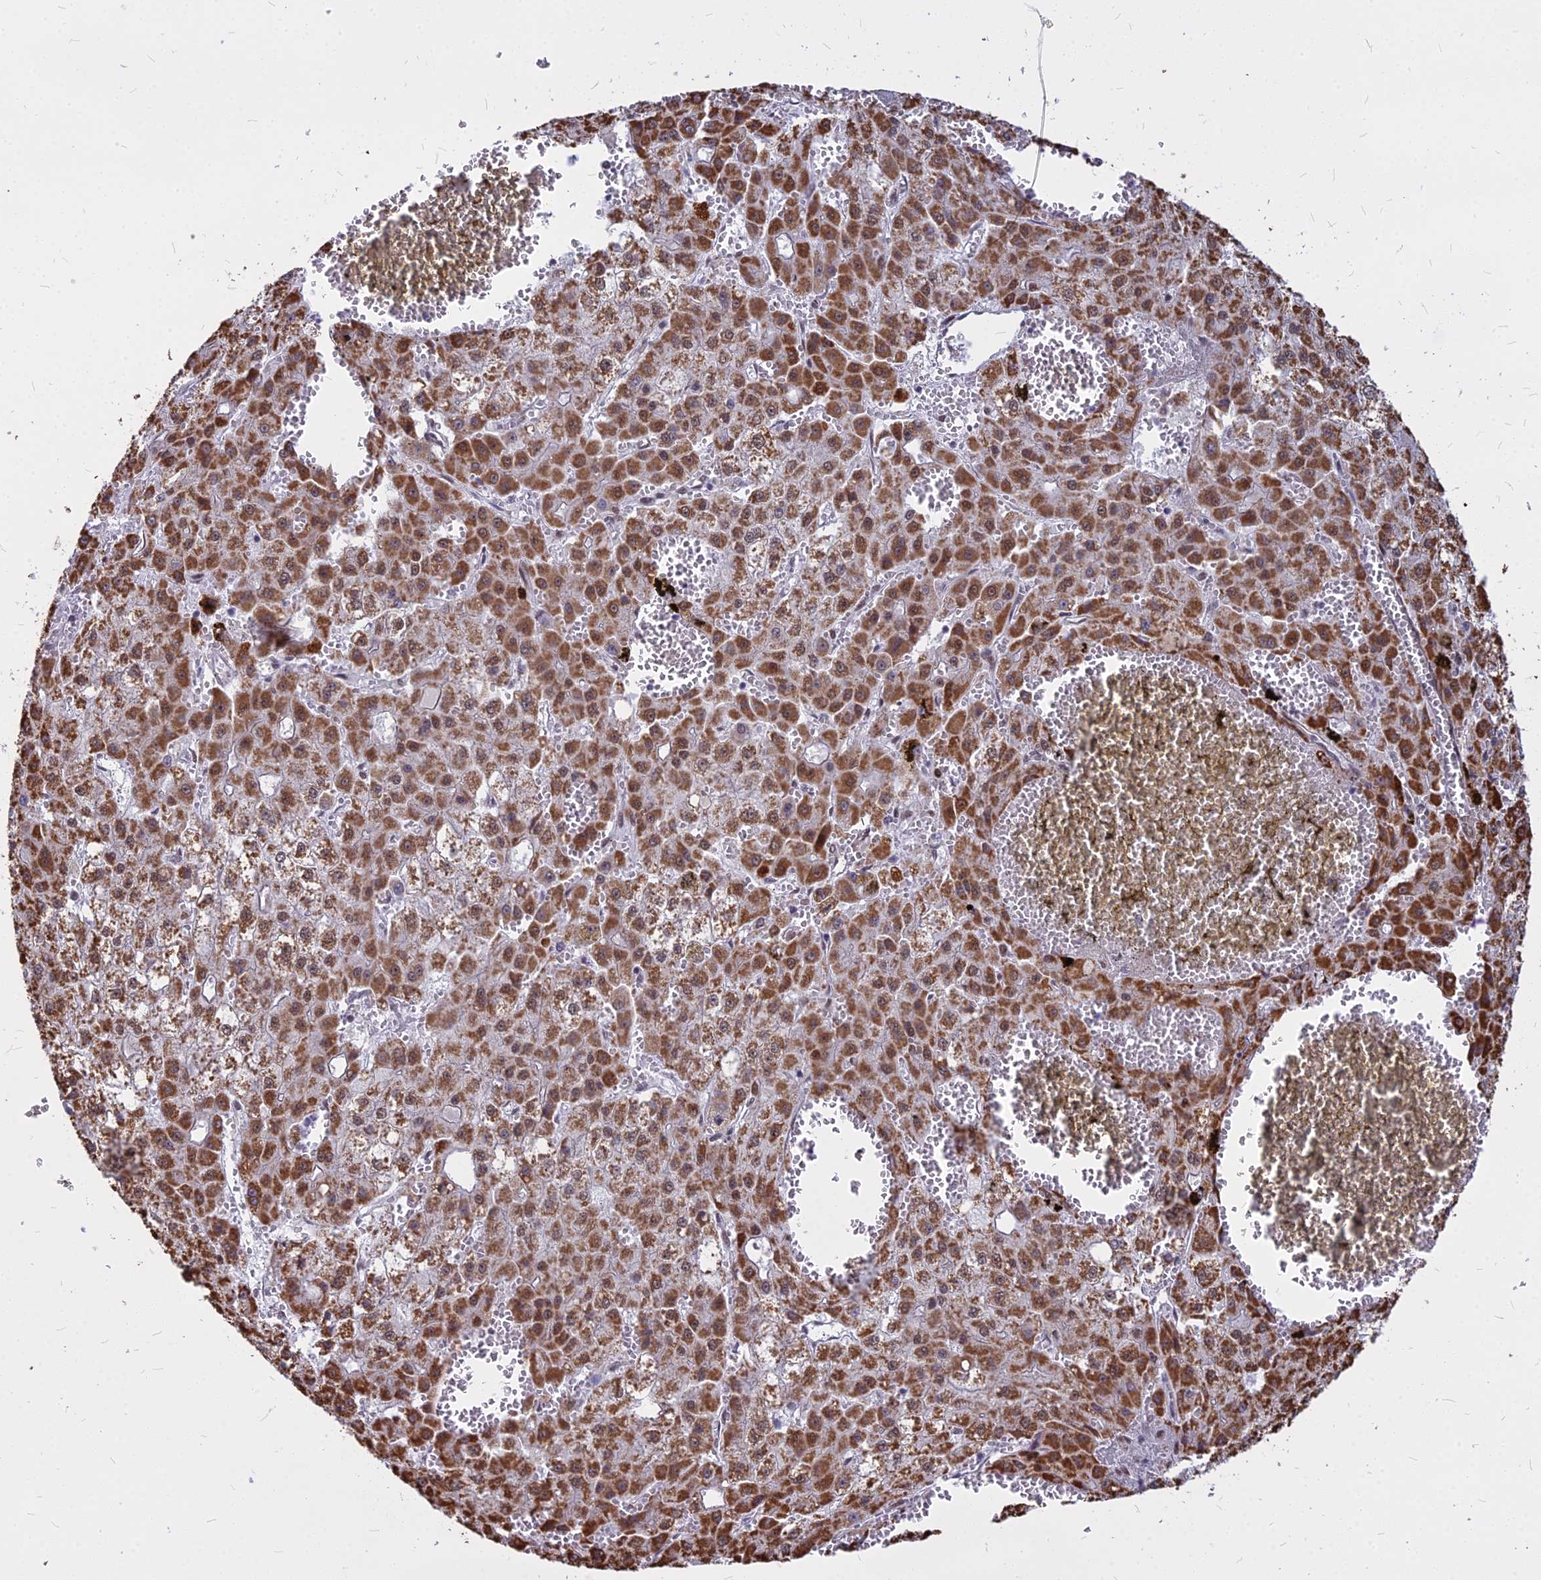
{"staining": {"intensity": "moderate", "quantity": ">75%", "location": "cytoplasmic/membranous"}, "tissue": "liver cancer", "cell_type": "Tumor cells", "image_type": "cancer", "snomed": [{"axis": "morphology", "description": "Carcinoma, Hepatocellular, NOS"}, {"axis": "topography", "description": "Liver"}], "caption": "DAB (3,3'-diaminobenzidine) immunohistochemical staining of liver cancer exhibits moderate cytoplasmic/membranous protein expression in about >75% of tumor cells.", "gene": "ALG10", "patient": {"sex": "male", "age": 47}}